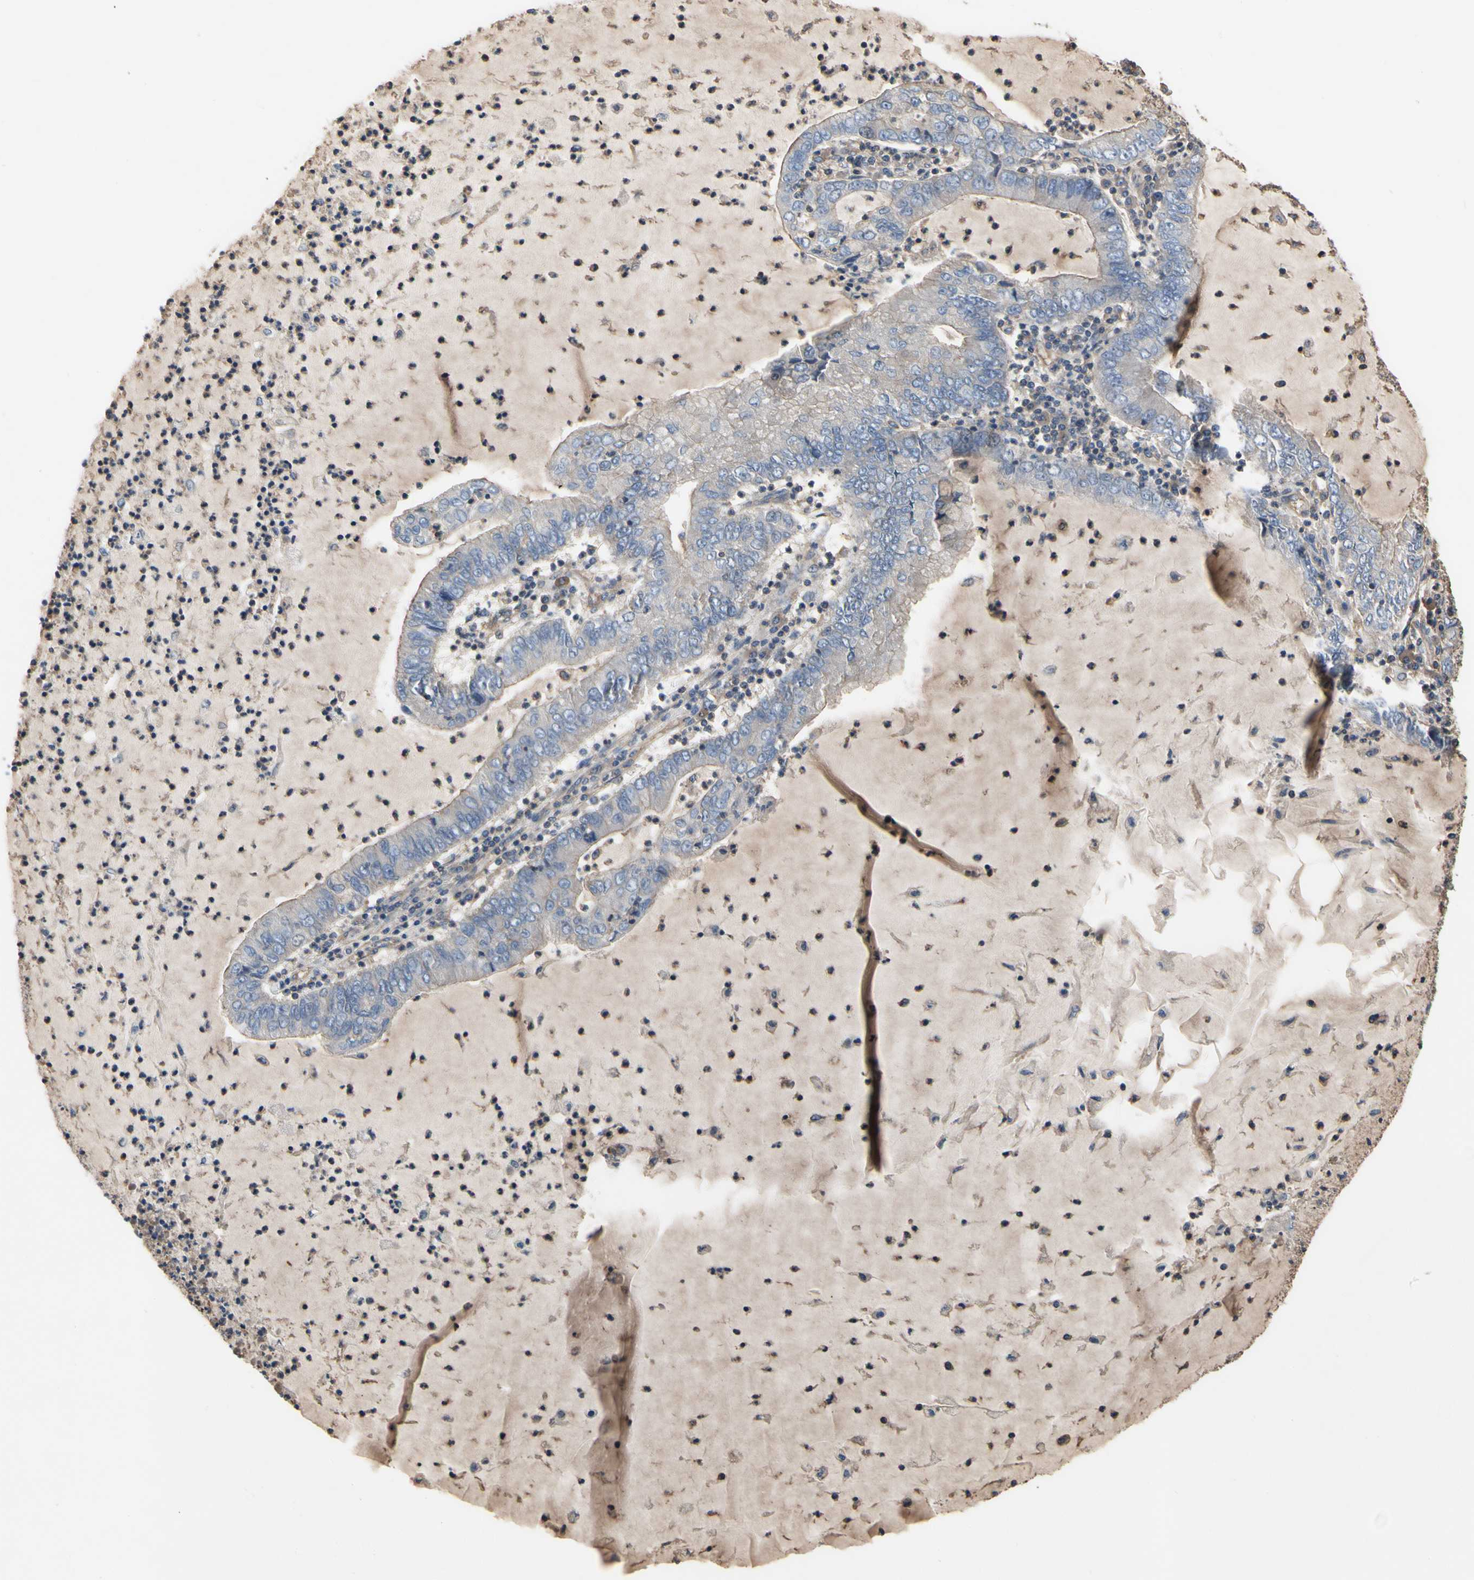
{"staining": {"intensity": "weak", "quantity": "<25%", "location": "cytoplasmic/membranous"}, "tissue": "lung cancer", "cell_type": "Tumor cells", "image_type": "cancer", "snomed": [{"axis": "morphology", "description": "Adenocarcinoma, NOS"}, {"axis": "topography", "description": "Lung"}], "caption": "Immunohistochemistry (IHC) micrograph of neoplastic tissue: human lung adenocarcinoma stained with DAB exhibits no significant protein expression in tumor cells.", "gene": "PDZK1", "patient": {"sex": "female", "age": 51}}